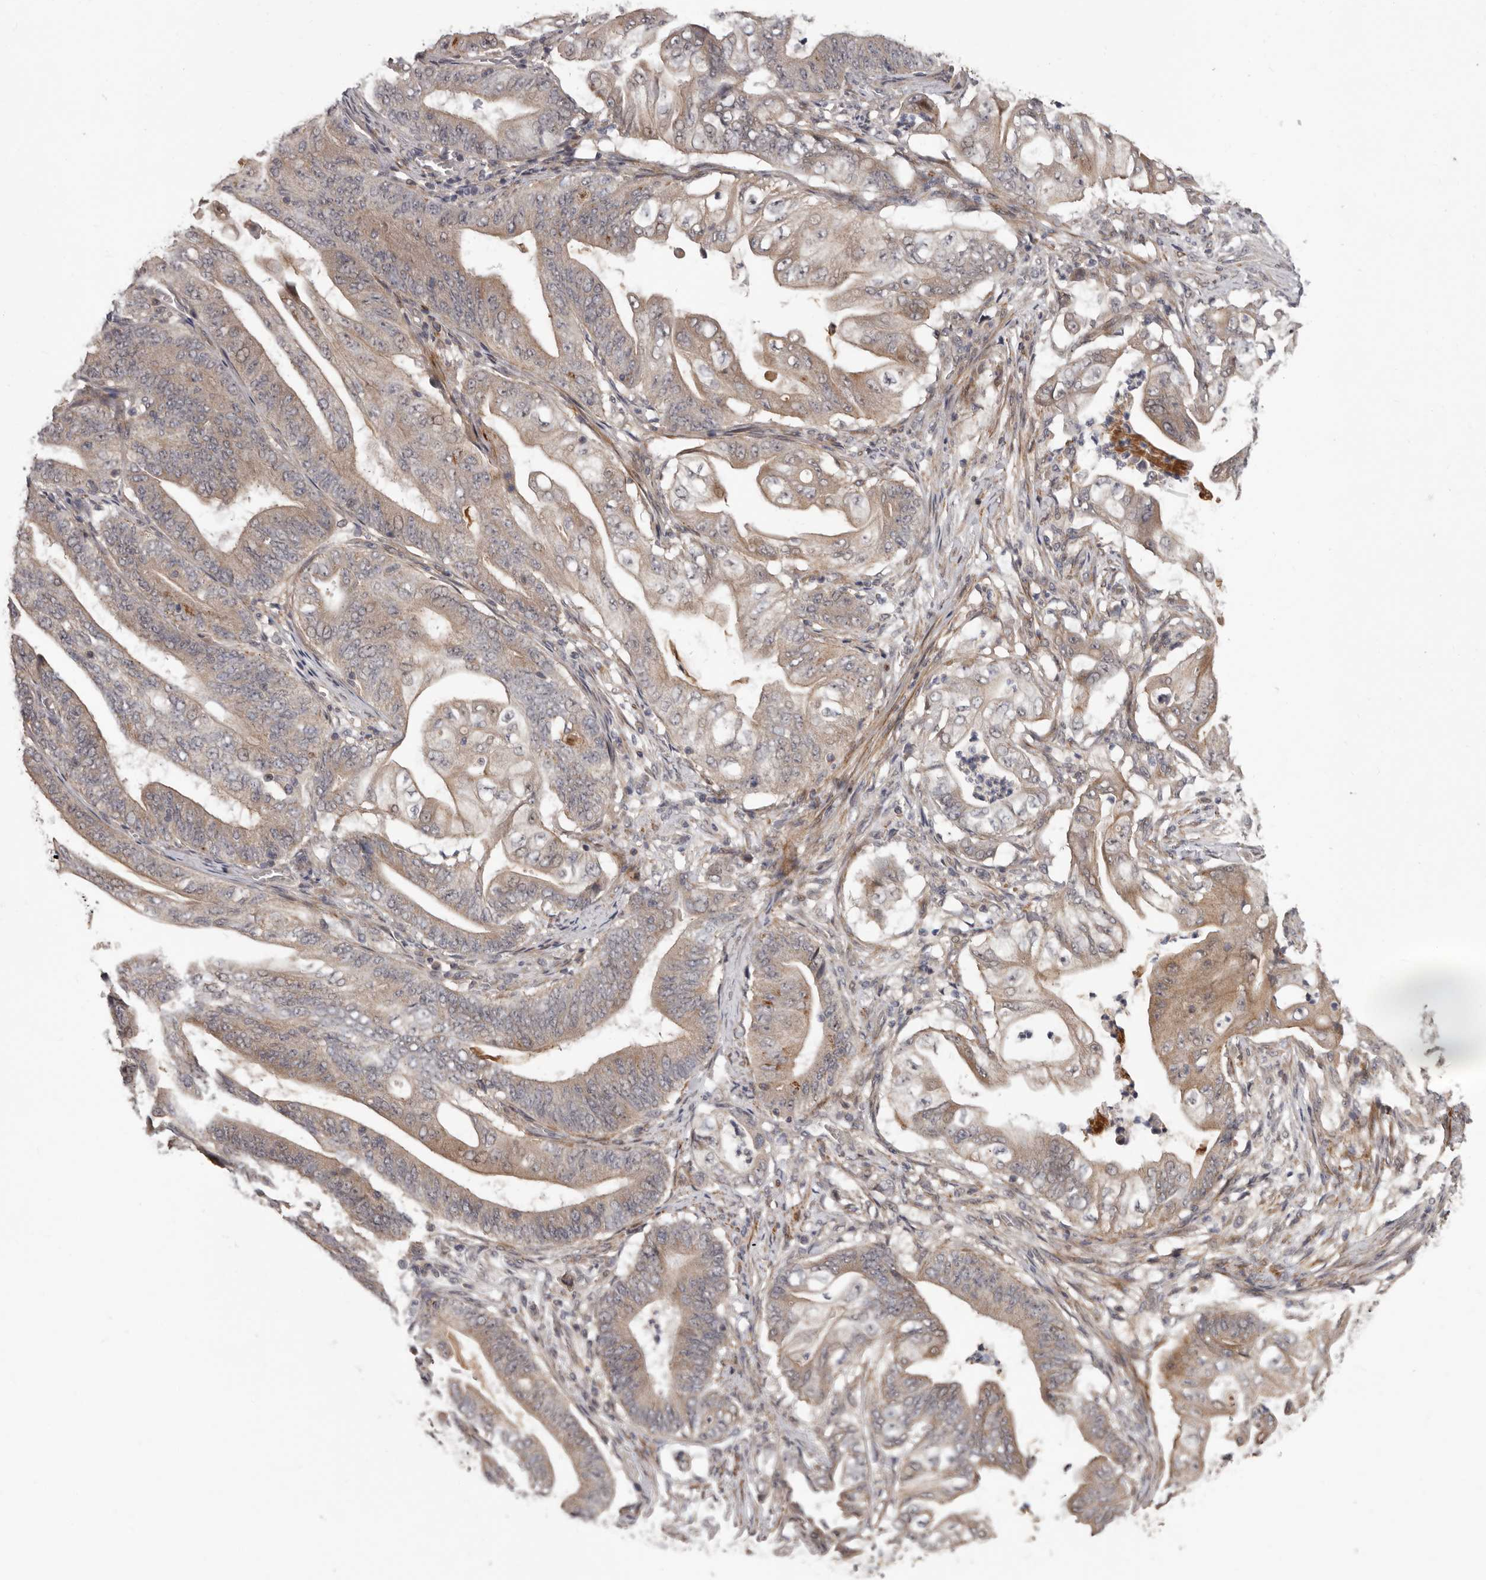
{"staining": {"intensity": "weak", "quantity": ">75%", "location": "cytoplasmic/membranous"}, "tissue": "stomach cancer", "cell_type": "Tumor cells", "image_type": "cancer", "snomed": [{"axis": "morphology", "description": "Adenocarcinoma, NOS"}, {"axis": "topography", "description": "Stomach"}], "caption": "Immunohistochemistry (IHC) (DAB (3,3'-diaminobenzidine)) staining of stomach cancer shows weak cytoplasmic/membranous protein expression in about >75% of tumor cells.", "gene": "FGFR4", "patient": {"sex": "female", "age": 73}}